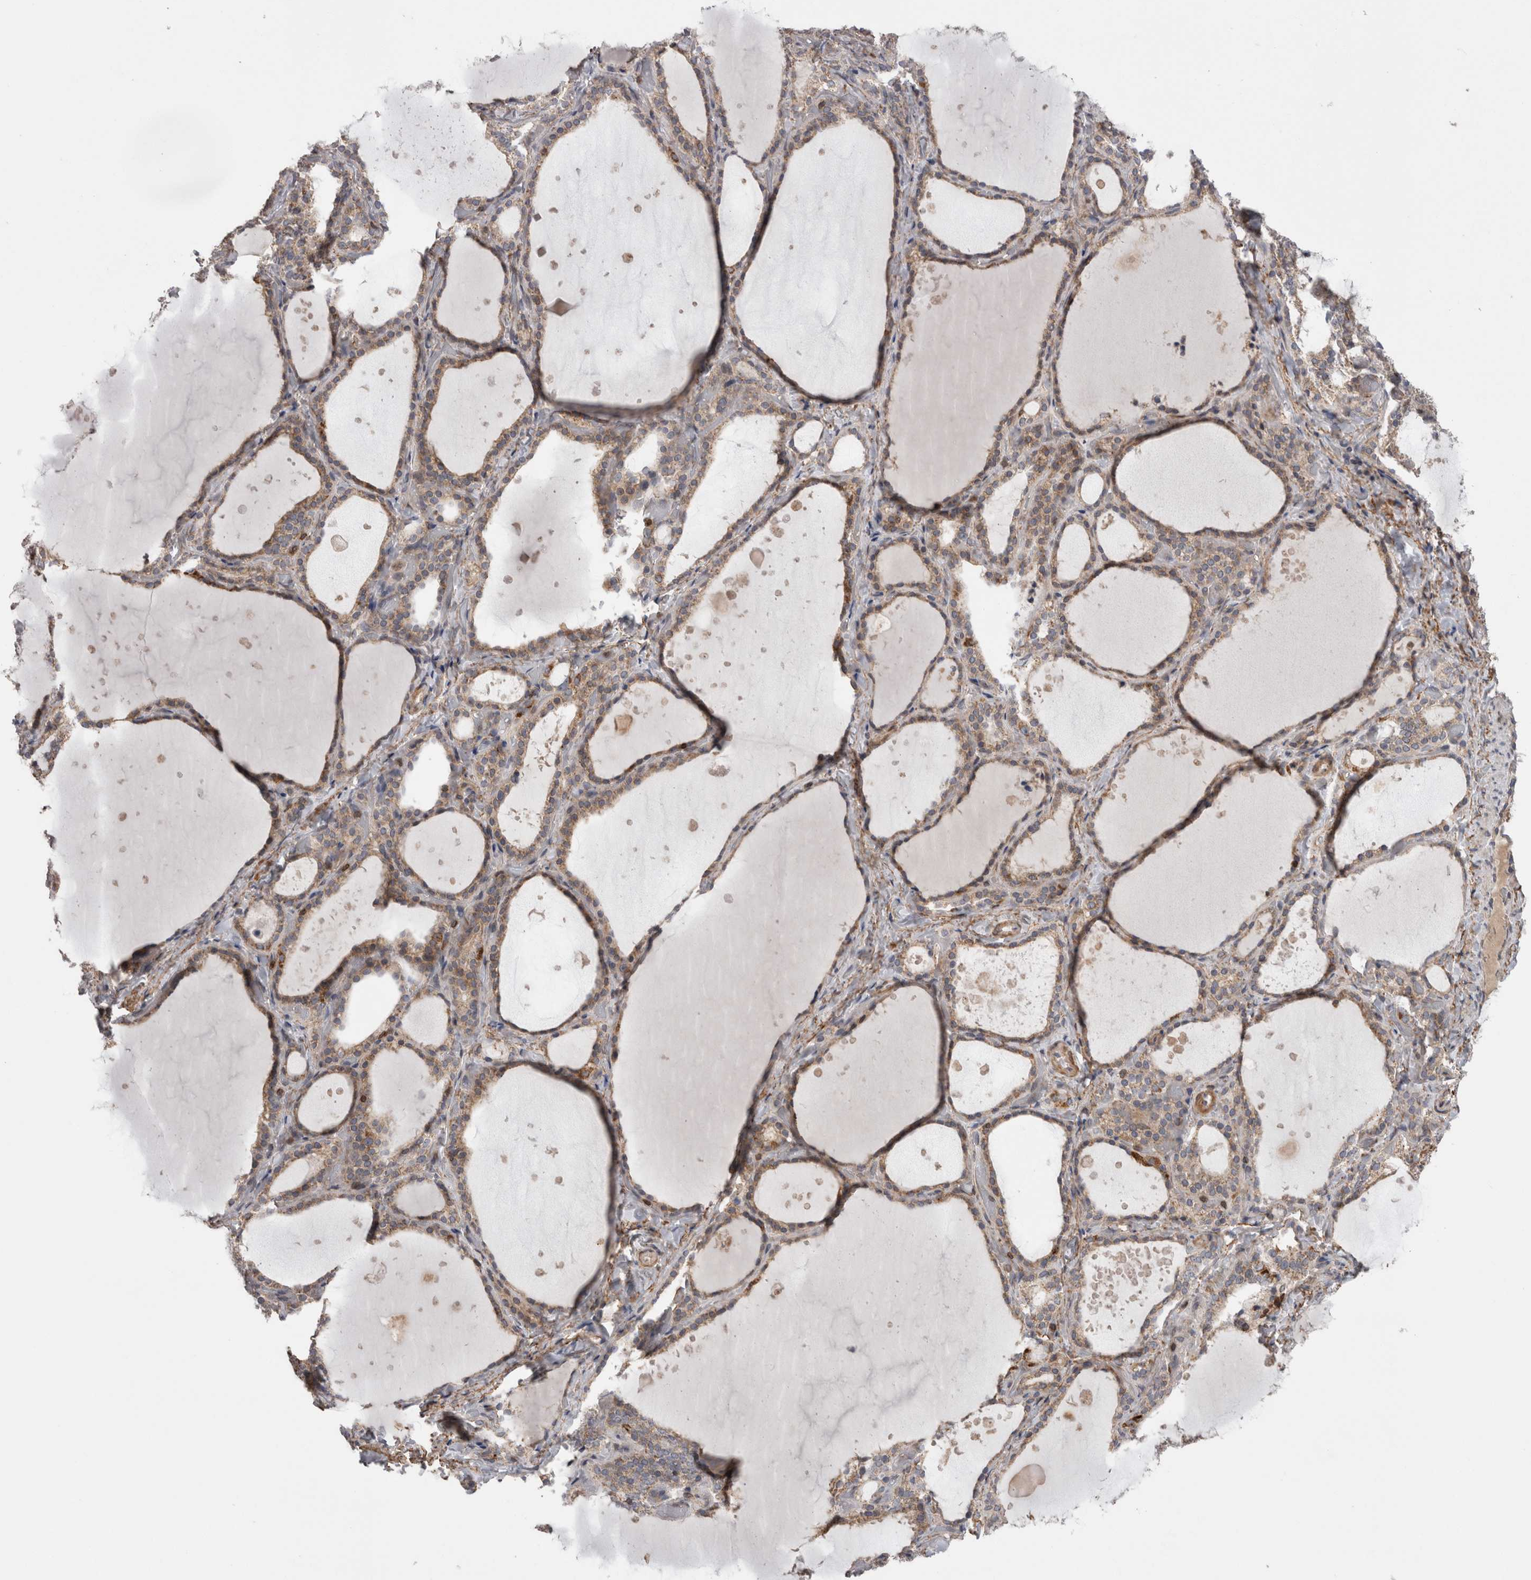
{"staining": {"intensity": "weak", "quantity": ">75%", "location": "cytoplasmic/membranous"}, "tissue": "thyroid gland", "cell_type": "Glandular cells", "image_type": "normal", "snomed": [{"axis": "morphology", "description": "Normal tissue, NOS"}, {"axis": "topography", "description": "Thyroid gland"}], "caption": "IHC micrograph of normal thyroid gland: thyroid gland stained using IHC shows low levels of weak protein expression localized specifically in the cytoplasmic/membranous of glandular cells, appearing as a cytoplasmic/membranous brown color.", "gene": "DARS2", "patient": {"sex": "female", "age": 44}}